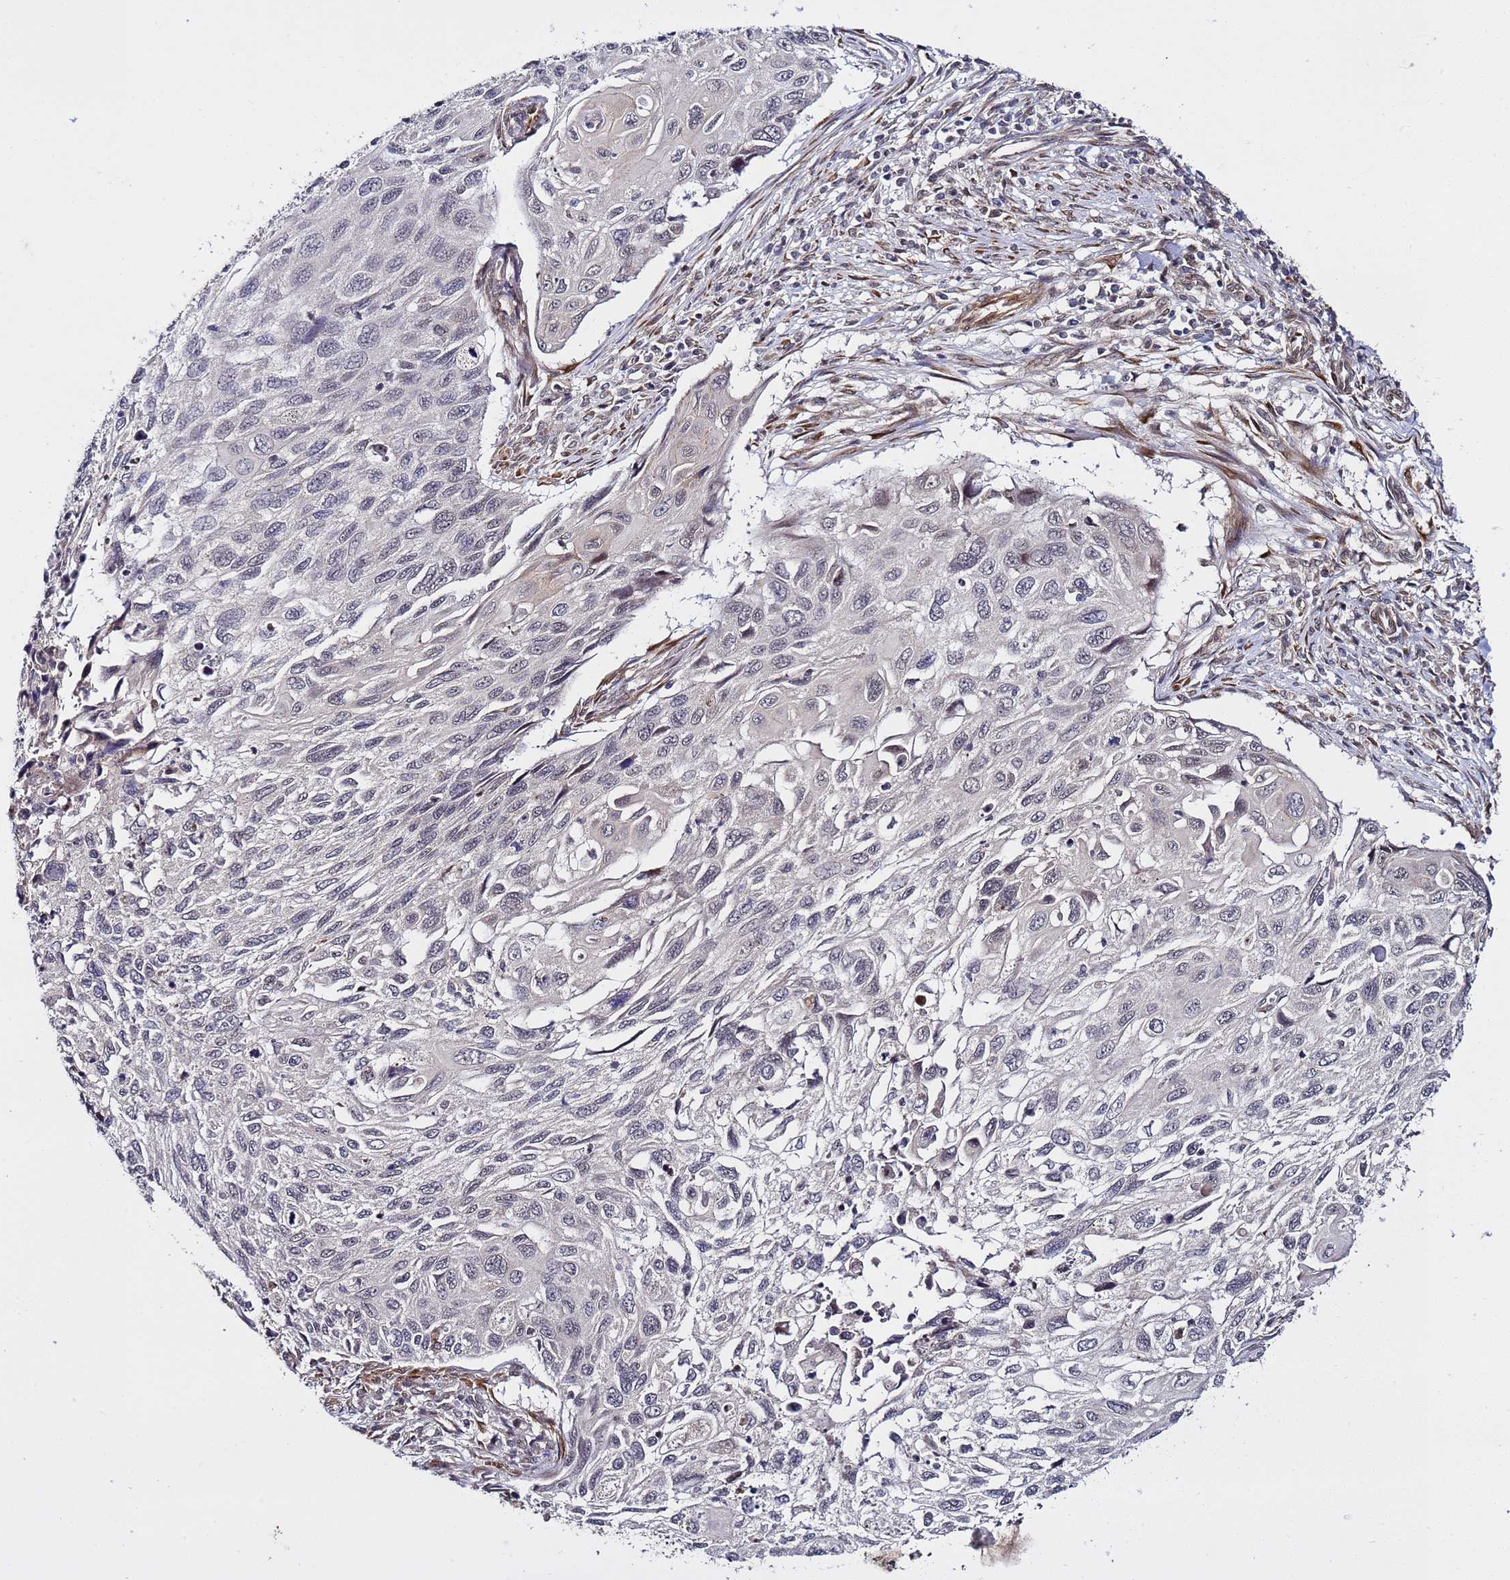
{"staining": {"intensity": "negative", "quantity": "none", "location": "none"}, "tissue": "cervical cancer", "cell_type": "Tumor cells", "image_type": "cancer", "snomed": [{"axis": "morphology", "description": "Squamous cell carcinoma, NOS"}, {"axis": "topography", "description": "Cervix"}], "caption": "An immunohistochemistry (IHC) micrograph of cervical squamous cell carcinoma is shown. There is no staining in tumor cells of cervical squamous cell carcinoma. (DAB (3,3'-diaminobenzidine) immunohistochemistry (IHC) visualized using brightfield microscopy, high magnification).", "gene": "POLR2D", "patient": {"sex": "female", "age": 70}}